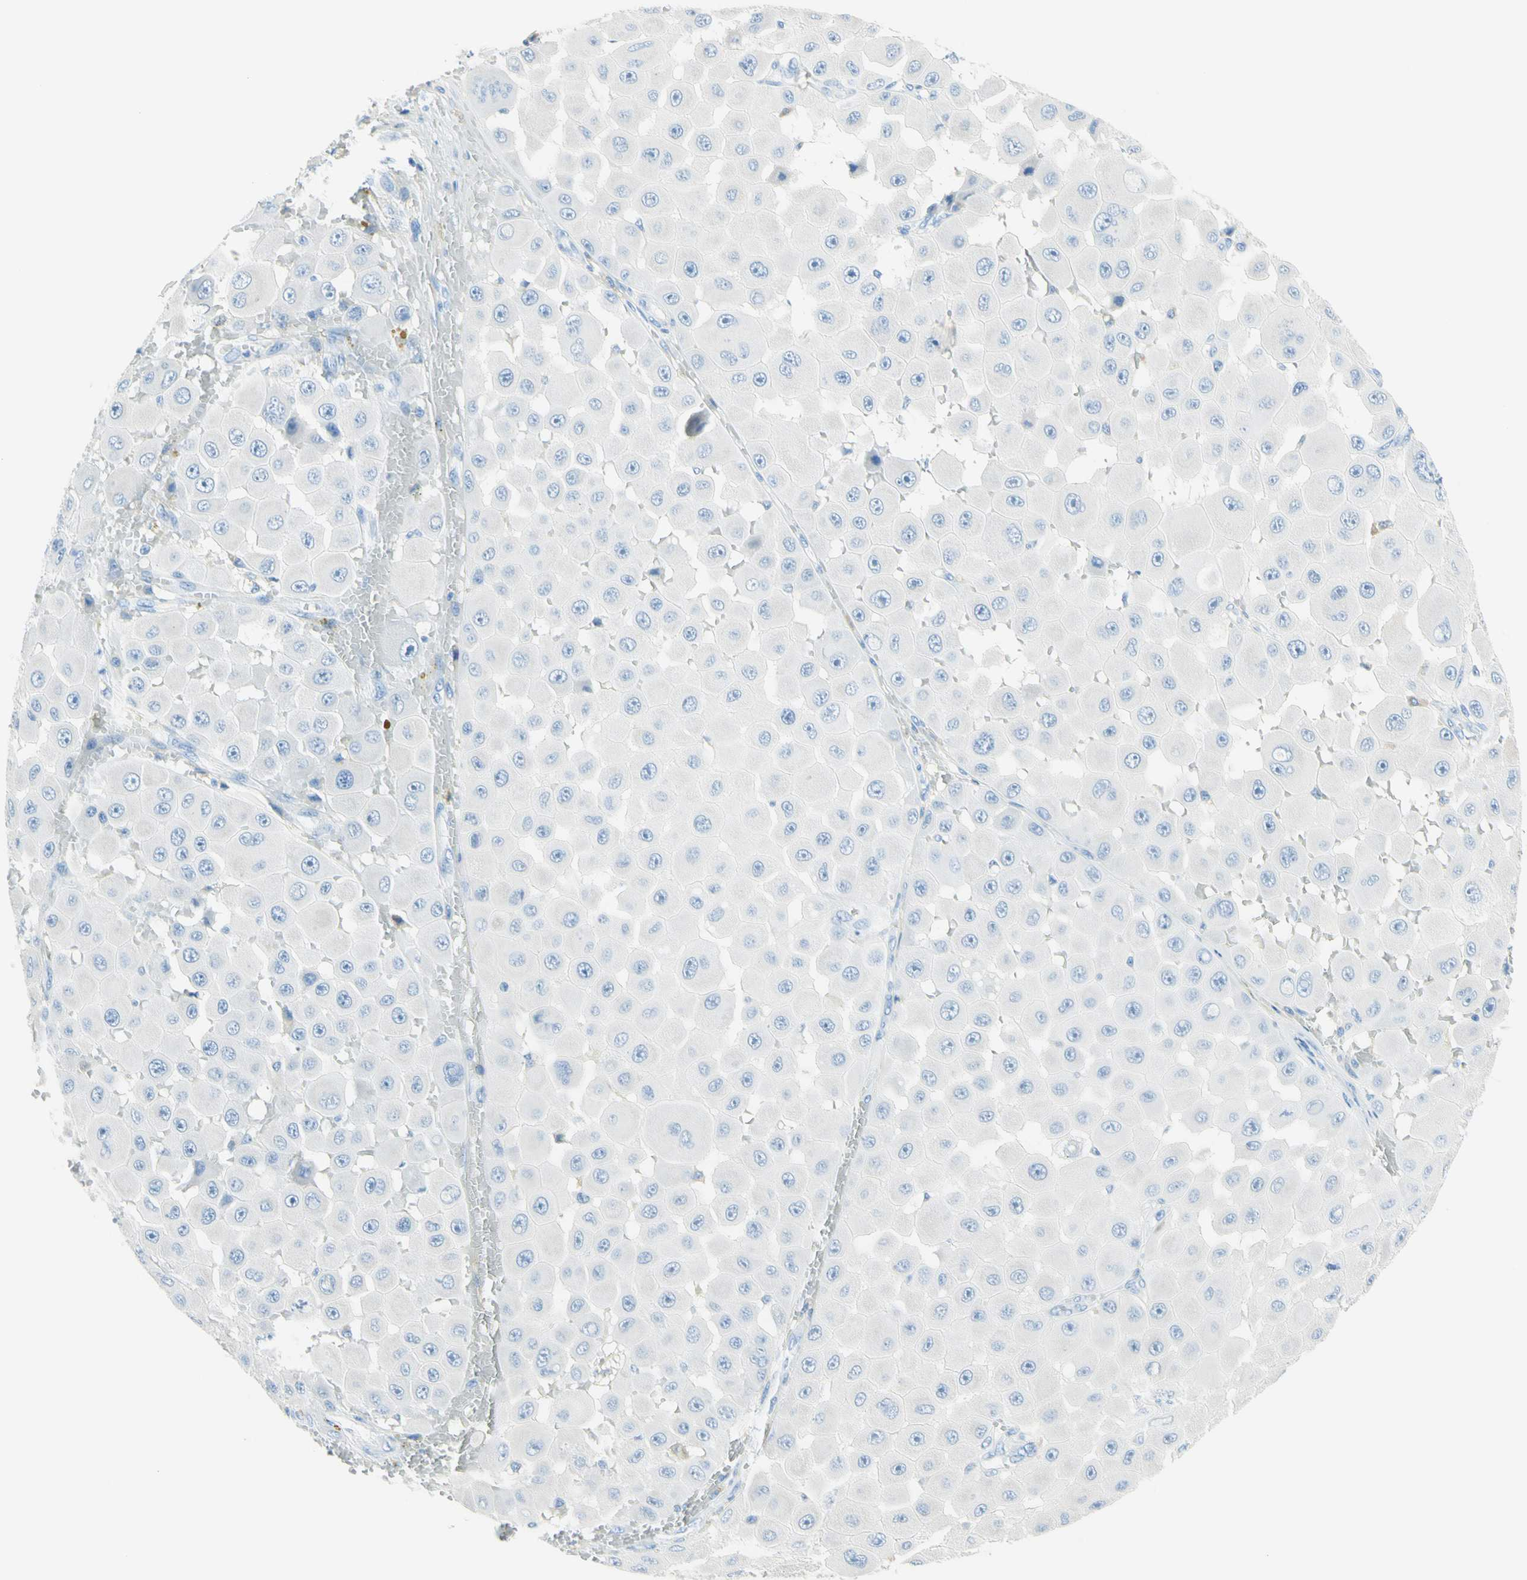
{"staining": {"intensity": "negative", "quantity": "none", "location": "none"}, "tissue": "melanoma", "cell_type": "Tumor cells", "image_type": "cancer", "snomed": [{"axis": "morphology", "description": "Malignant melanoma, NOS"}, {"axis": "topography", "description": "Skin"}], "caption": "This is a histopathology image of immunohistochemistry staining of melanoma, which shows no positivity in tumor cells.", "gene": "IL6ST", "patient": {"sex": "female", "age": 81}}